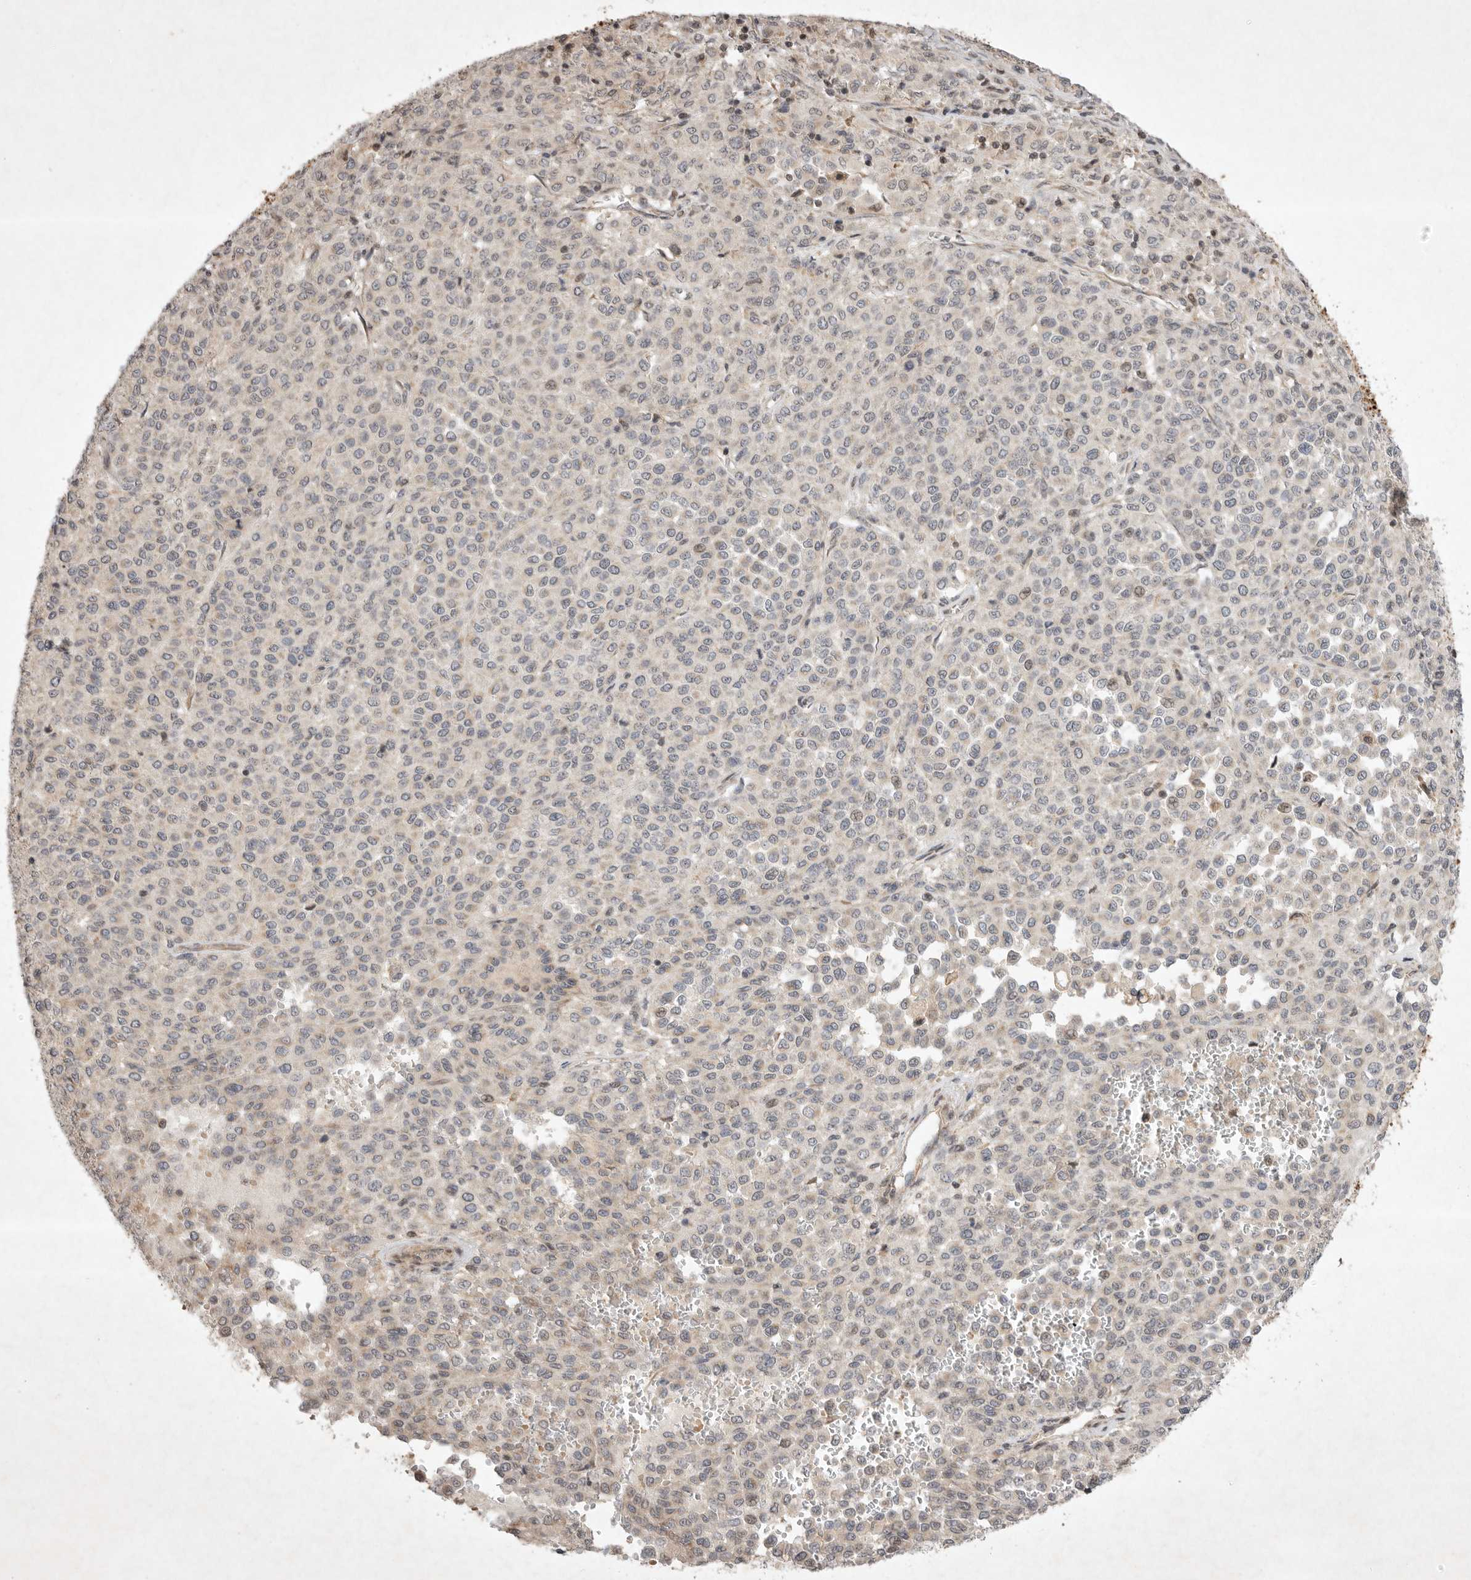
{"staining": {"intensity": "negative", "quantity": "none", "location": "none"}, "tissue": "melanoma", "cell_type": "Tumor cells", "image_type": "cancer", "snomed": [{"axis": "morphology", "description": "Malignant melanoma, Metastatic site"}, {"axis": "topography", "description": "Pancreas"}], "caption": "IHC of malignant melanoma (metastatic site) demonstrates no staining in tumor cells.", "gene": "EIF2AK1", "patient": {"sex": "female", "age": 30}}